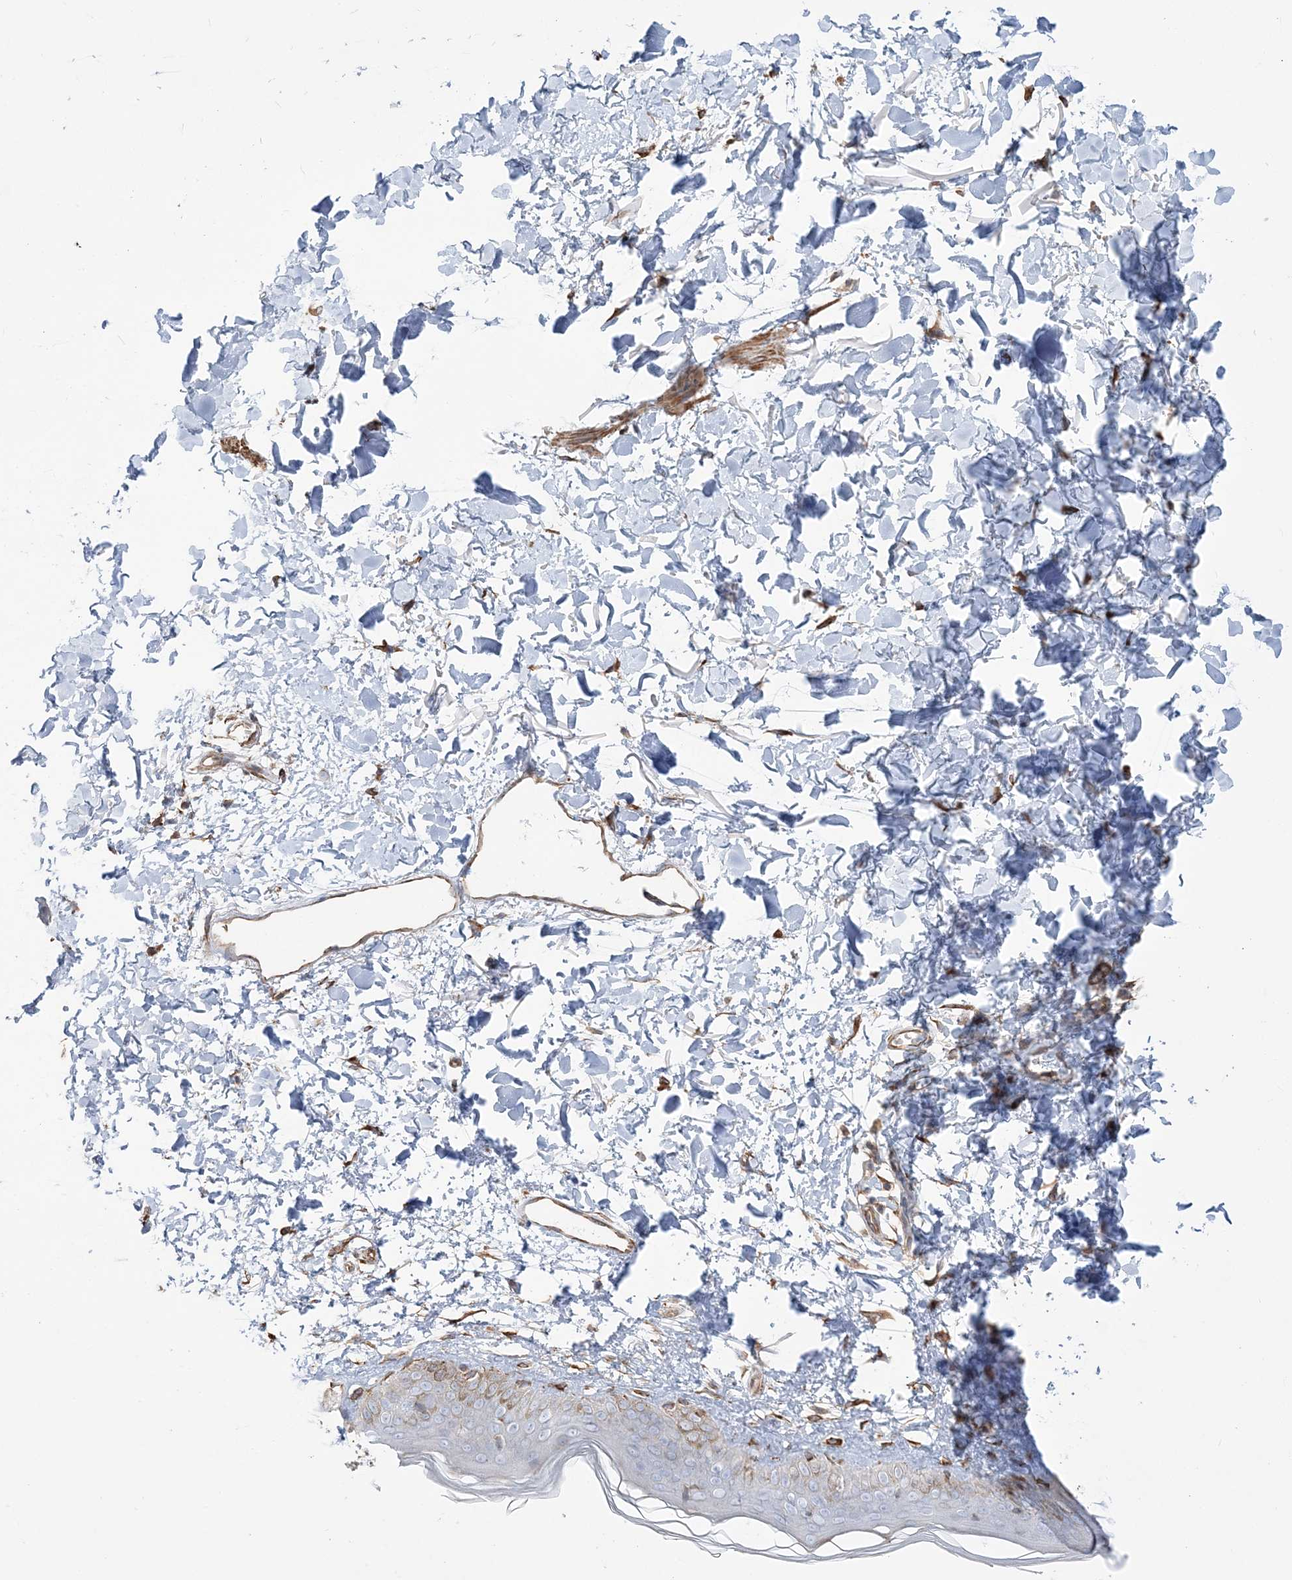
{"staining": {"intensity": "moderate", "quantity": ">75%", "location": "cytoplasmic/membranous"}, "tissue": "skin", "cell_type": "Fibroblasts", "image_type": "normal", "snomed": [{"axis": "morphology", "description": "Normal tissue, NOS"}, {"axis": "topography", "description": "Skin"}], "caption": "High-power microscopy captured an immunohistochemistry photomicrograph of benign skin, revealing moderate cytoplasmic/membranous positivity in about >75% of fibroblasts.", "gene": "ZNF821", "patient": {"sex": "female", "age": 58}}